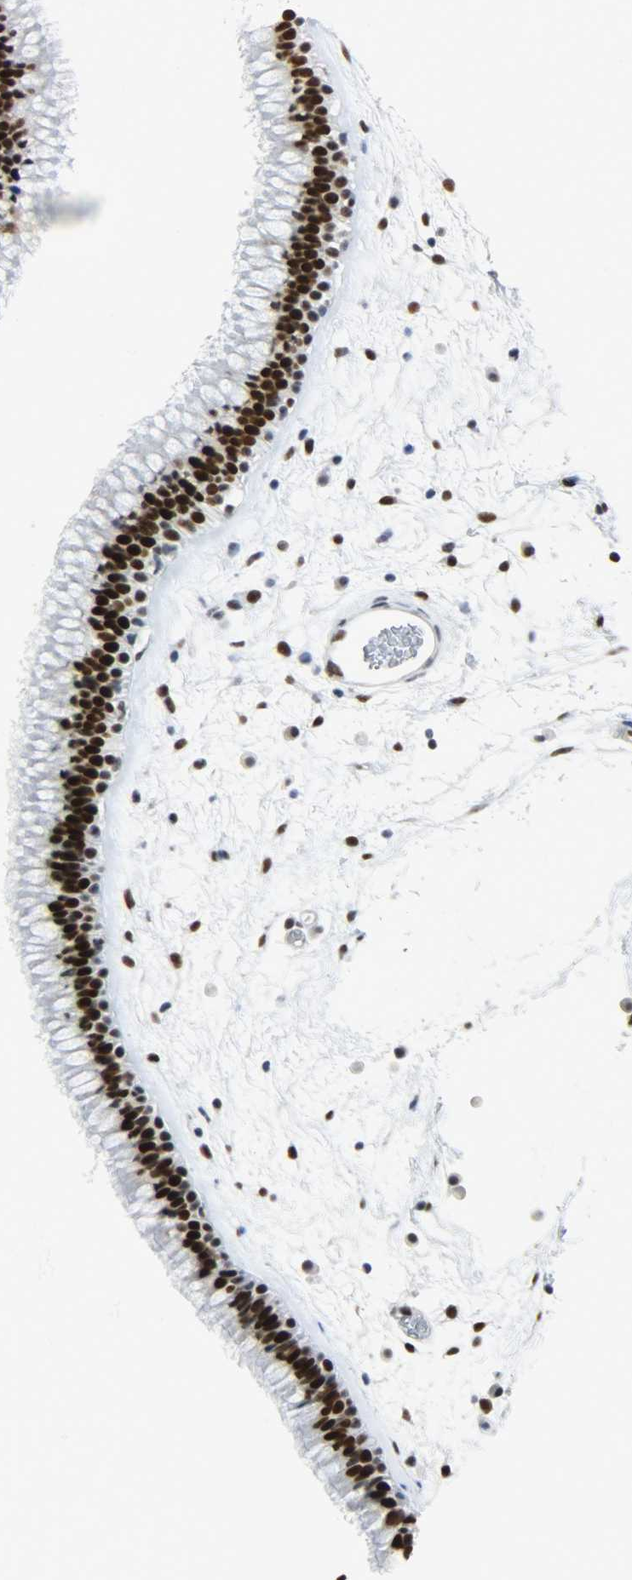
{"staining": {"intensity": "strong", "quantity": ">75%", "location": "nuclear"}, "tissue": "nasopharynx", "cell_type": "Respiratory epithelial cells", "image_type": "normal", "snomed": [{"axis": "morphology", "description": "Normal tissue, NOS"}, {"axis": "morphology", "description": "Inflammation, NOS"}, {"axis": "topography", "description": "Nasopharynx"}], "caption": "Respiratory epithelial cells reveal high levels of strong nuclear staining in about >75% of cells in unremarkable nasopharynx.", "gene": "SSB", "patient": {"sex": "male", "age": 48}}